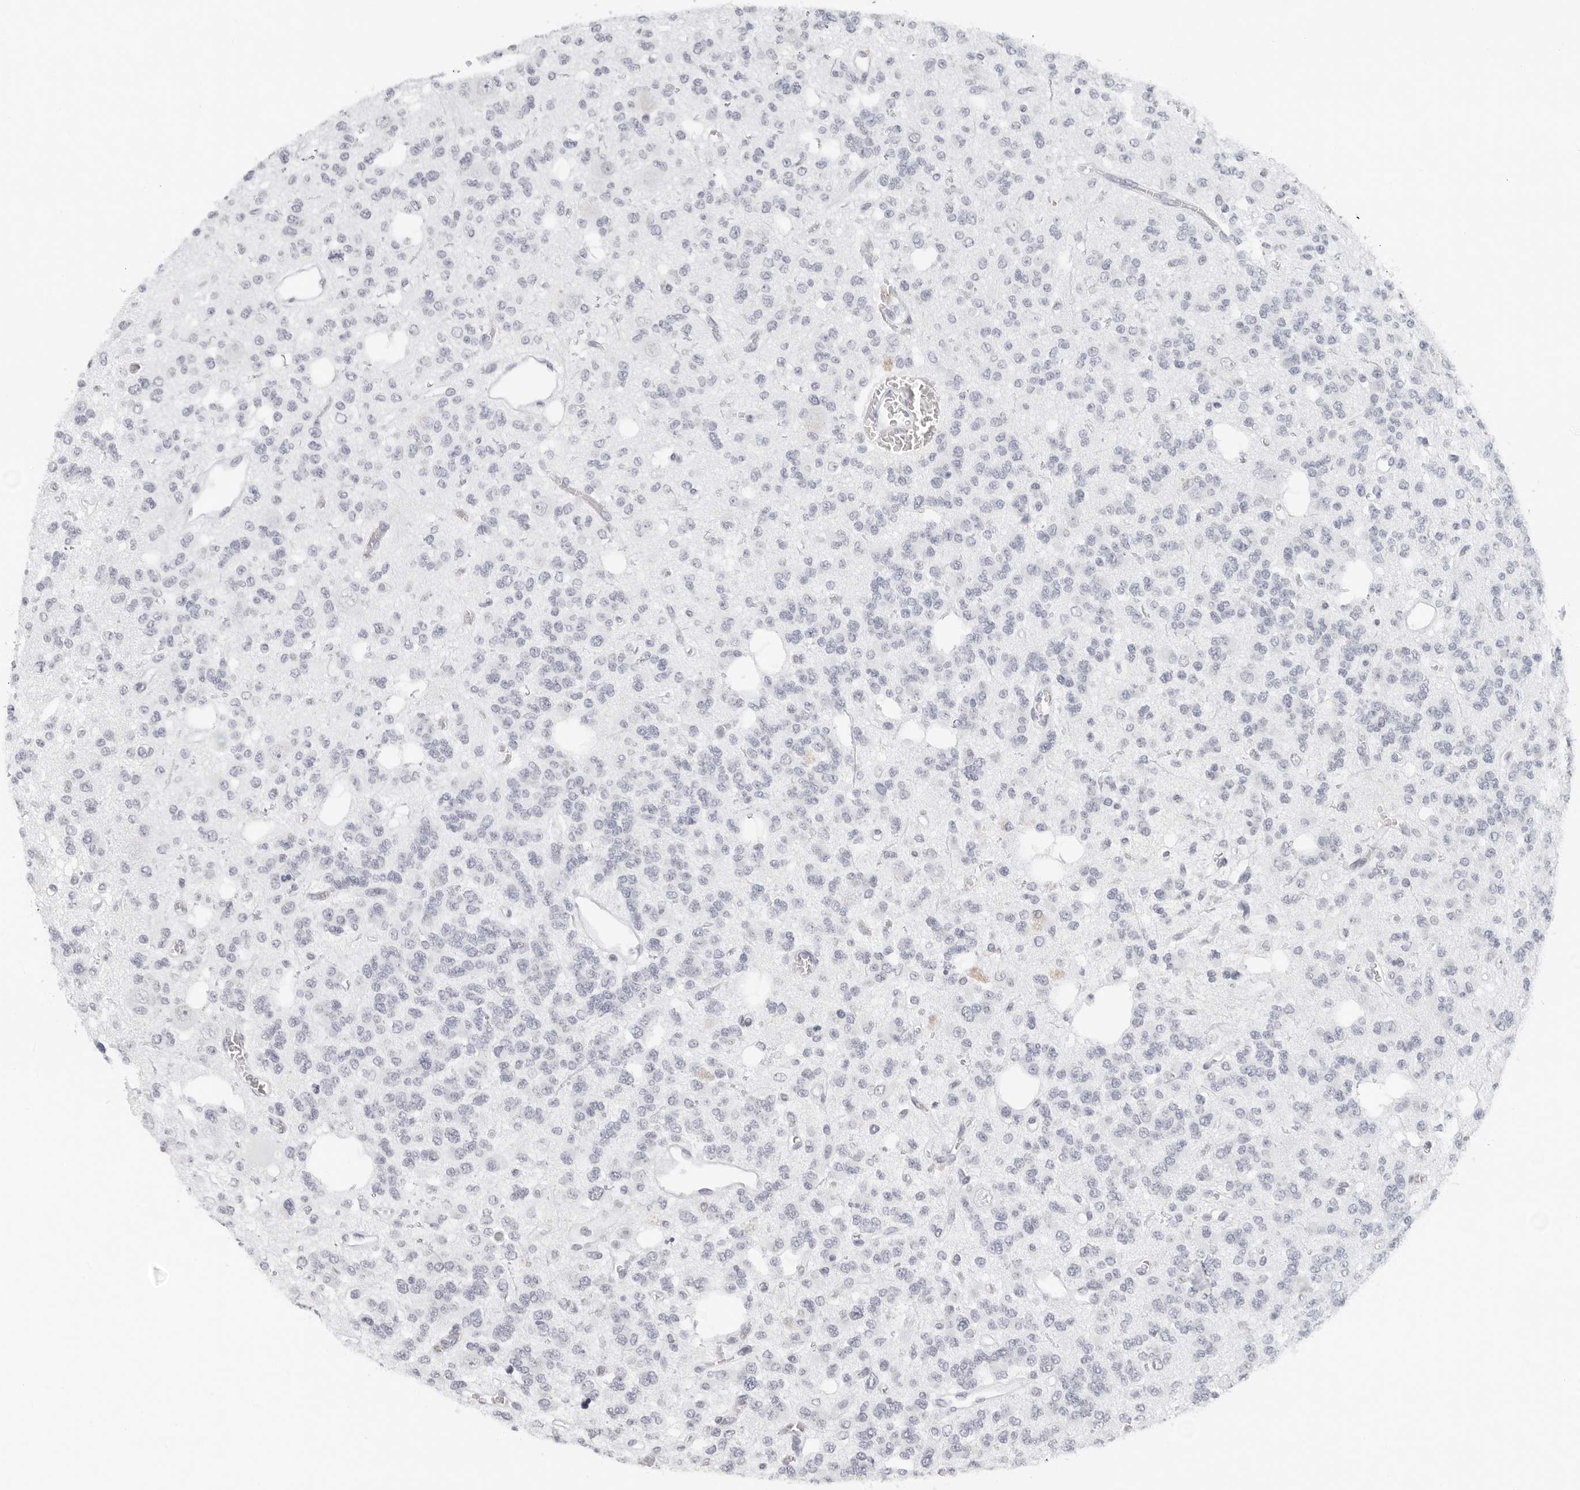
{"staining": {"intensity": "negative", "quantity": "none", "location": "none"}, "tissue": "glioma", "cell_type": "Tumor cells", "image_type": "cancer", "snomed": [{"axis": "morphology", "description": "Glioma, malignant, Low grade"}, {"axis": "topography", "description": "Brain"}], "caption": "A photomicrograph of human malignant low-grade glioma is negative for staining in tumor cells.", "gene": "FLG2", "patient": {"sex": "male", "age": 38}}